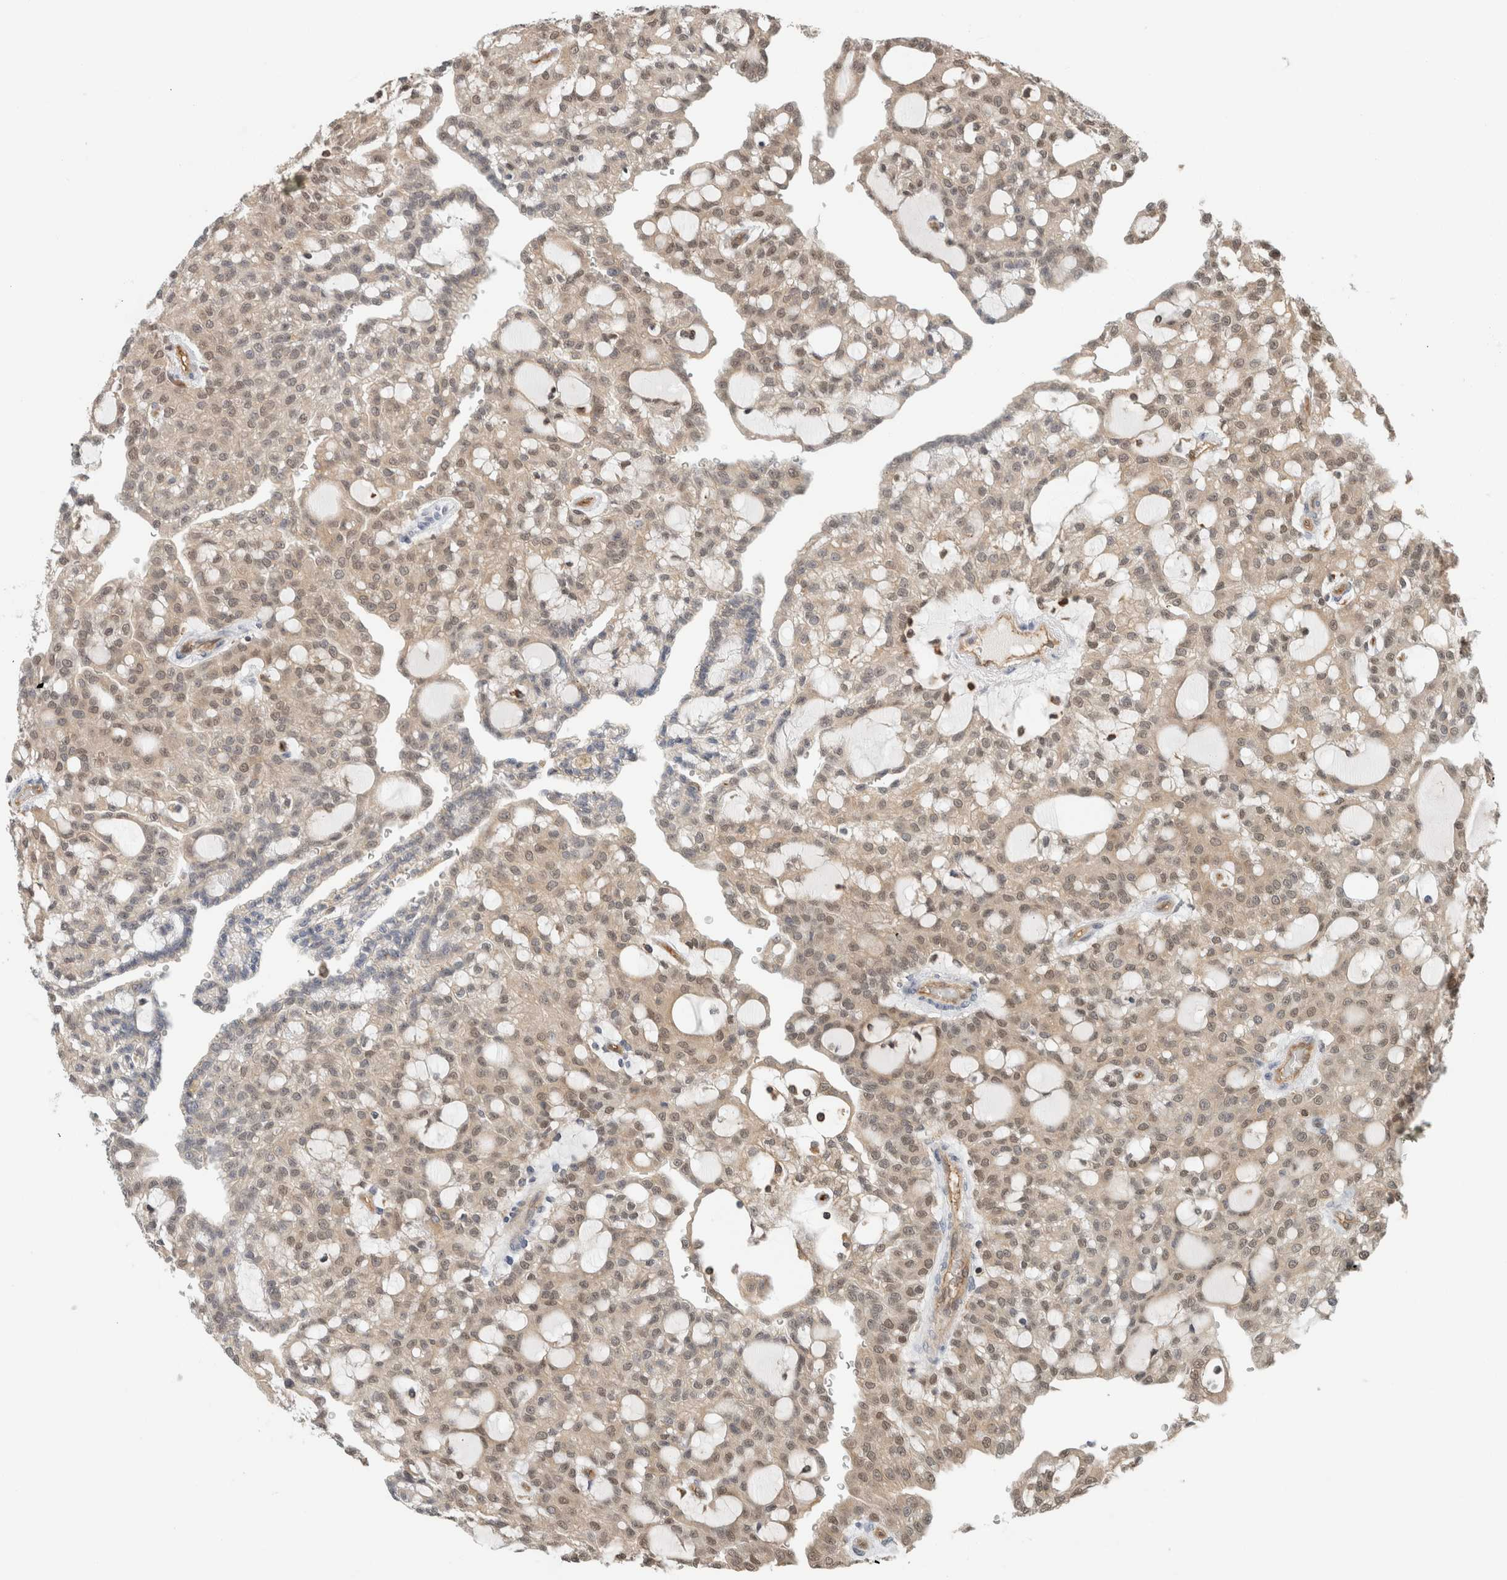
{"staining": {"intensity": "weak", "quantity": ">75%", "location": "nuclear"}, "tissue": "renal cancer", "cell_type": "Tumor cells", "image_type": "cancer", "snomed": [{"axis": "morphology", "description": "Adenocarcinoma, NOS"}, {"axis": "topography", "description": "Kidney"}], "caption": "A micrograph showing weak nuclear staining in about >75% of tumor cells in renal cancer (adenocarcinoma), as visualized by brown immunohistochemical staining.", "gene": "PFDN4", "patient": {"sex": "male", "age": 63}}